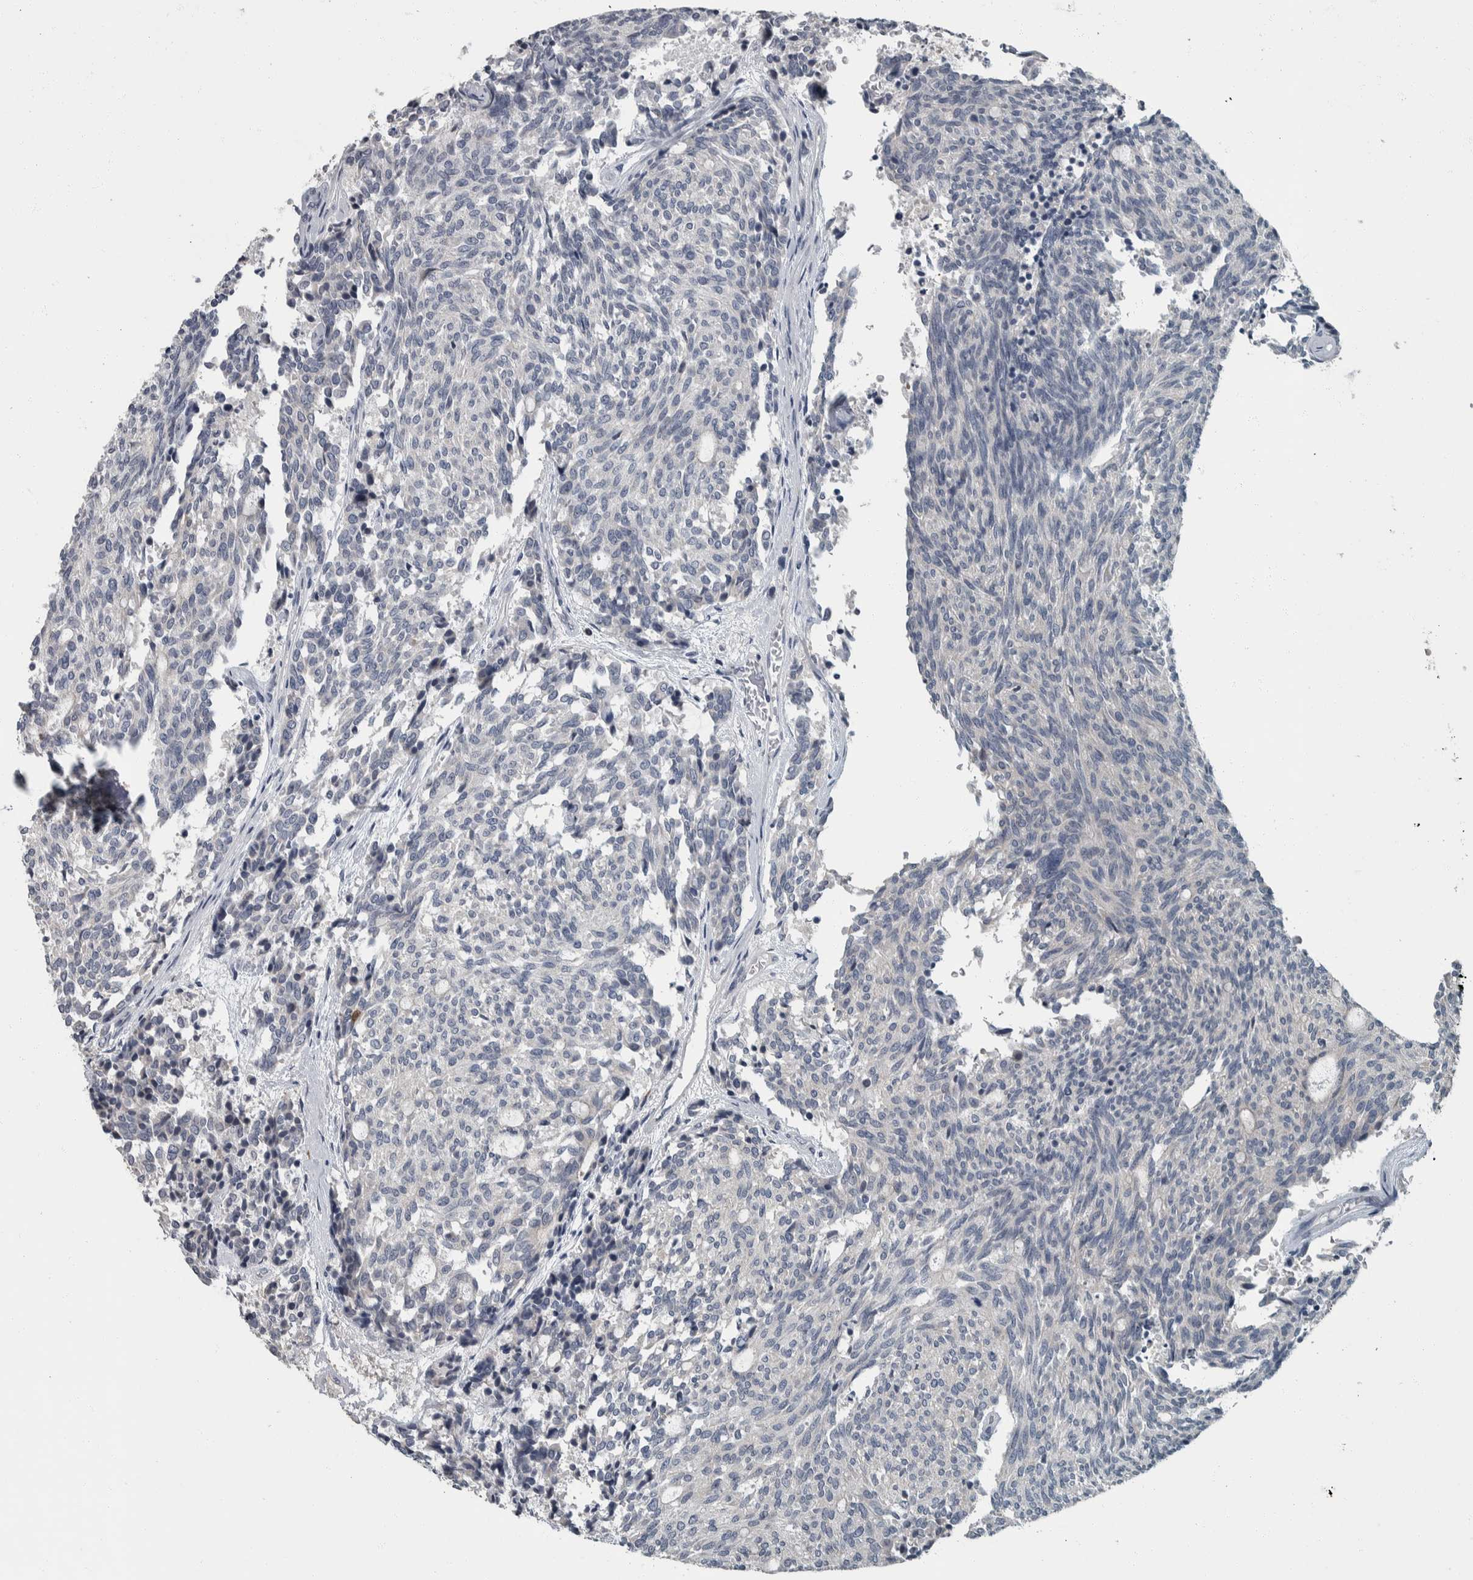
{"staining": {"intensity": "negative", "quantity": "none", "location": "none"}, "tissue": "carcinoid", "cell_type": "Tumor cells", "image_type": "cancer", "snomed": [{"axis": "morphology", "description": "Carcinoid, malignant, NOS"}, {"axis": "topography", "description": "Pancreas"}], "caption": "DAB (3,3'-diaminobenzidine) immunohistochemical staining of carcinoid reveals no significant staining in tumor cells. Nuclei are stained in blue.", "gene": "CAVIN4", "patient": {"sex": "female", "age": 54}}